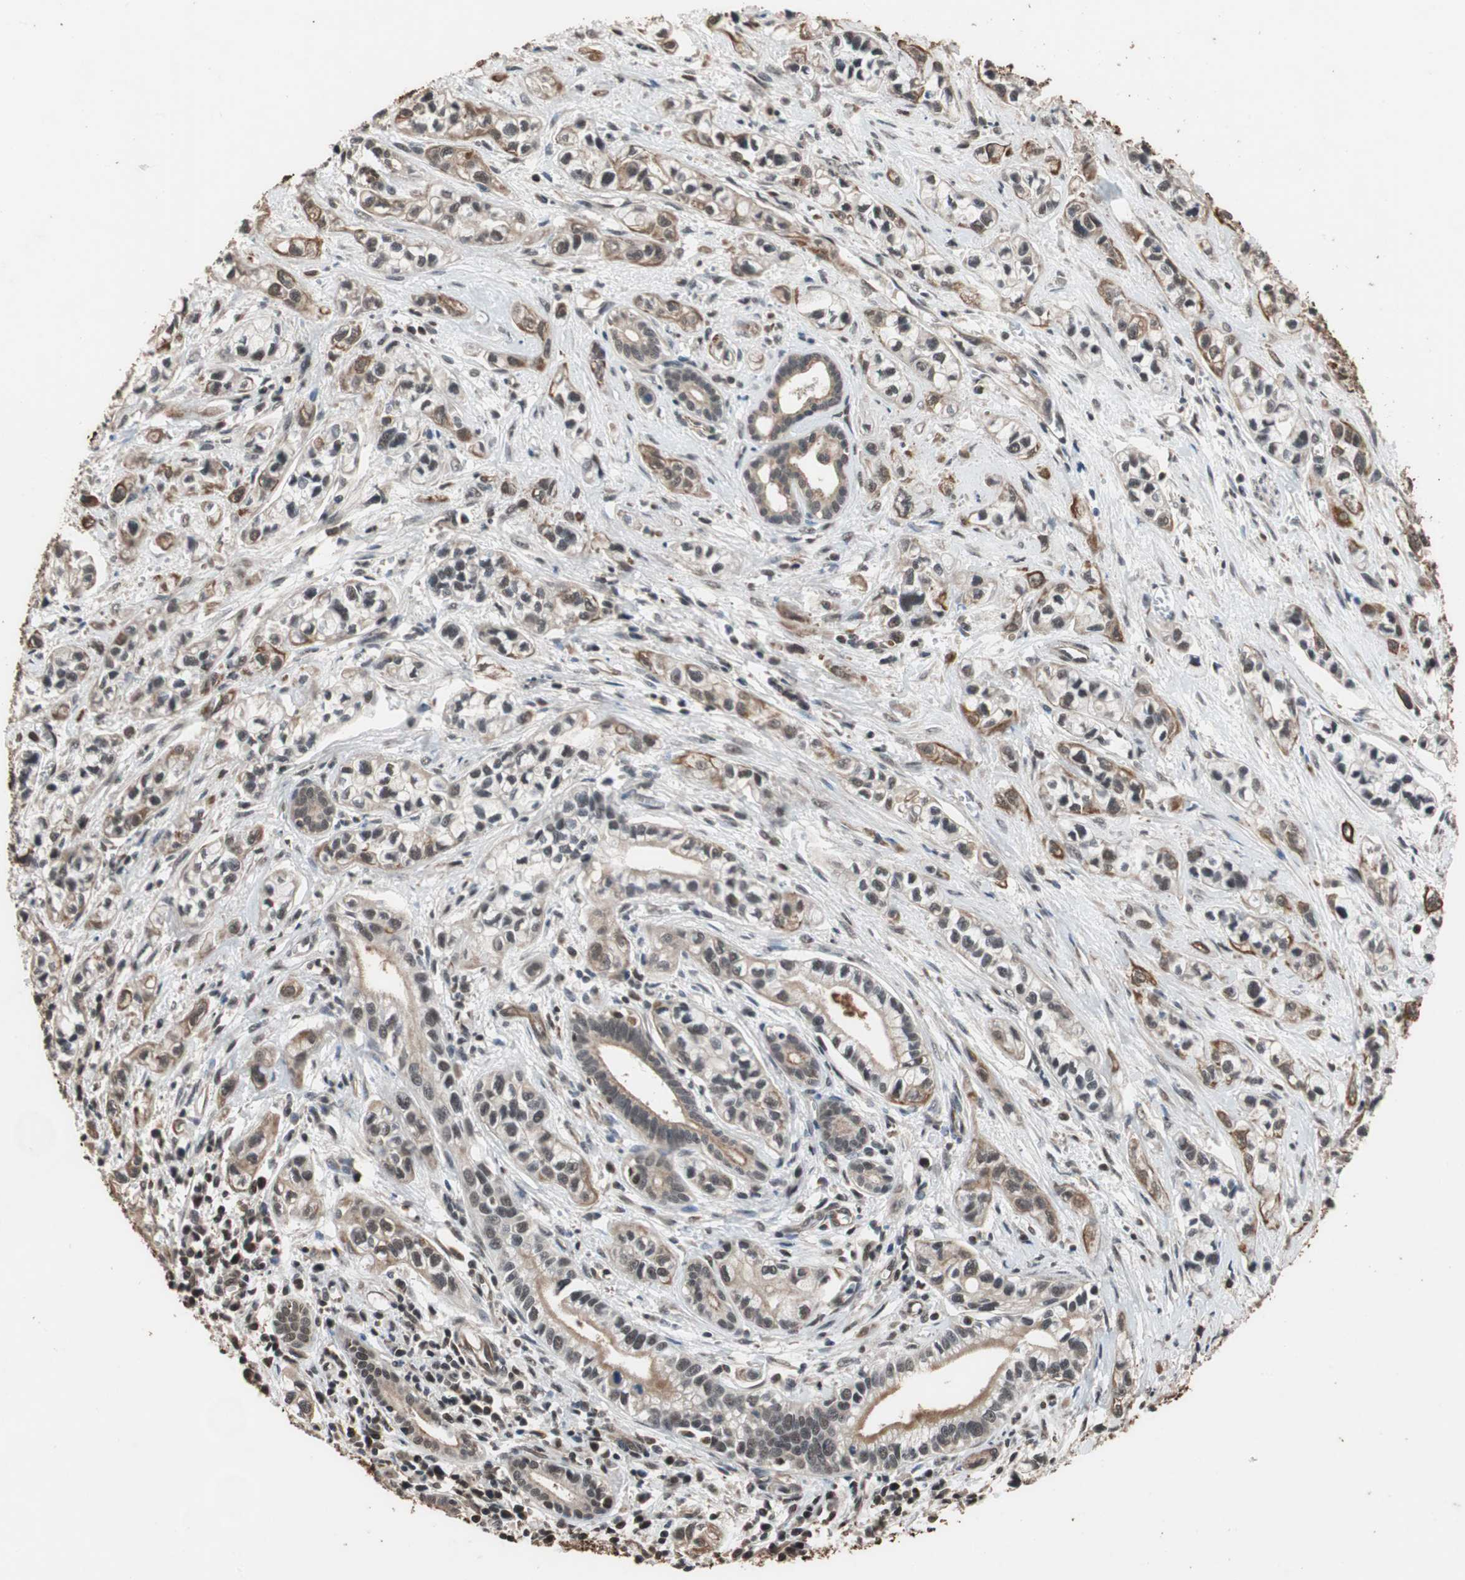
{"staining": {"intensity": "moderate", "quantity": ">75%", "location": "cytoplasmic/membranous,nuclear"}, "tissue": "pancreatic cancer", "cell_type": "Tumor cells", "image_type": "cancer", "snomed": [{"axis": "morphology", "description": "Adenocarcinoma, NOS"}, {"axis": "topography", "description": "Pancreas"}], "caption": "Pancreatic cancer stained with a protein marker exhibits moderate staining in tumor cells.", "gene": "CDC5L", "patient": {"sex": "male", "age": 74}}